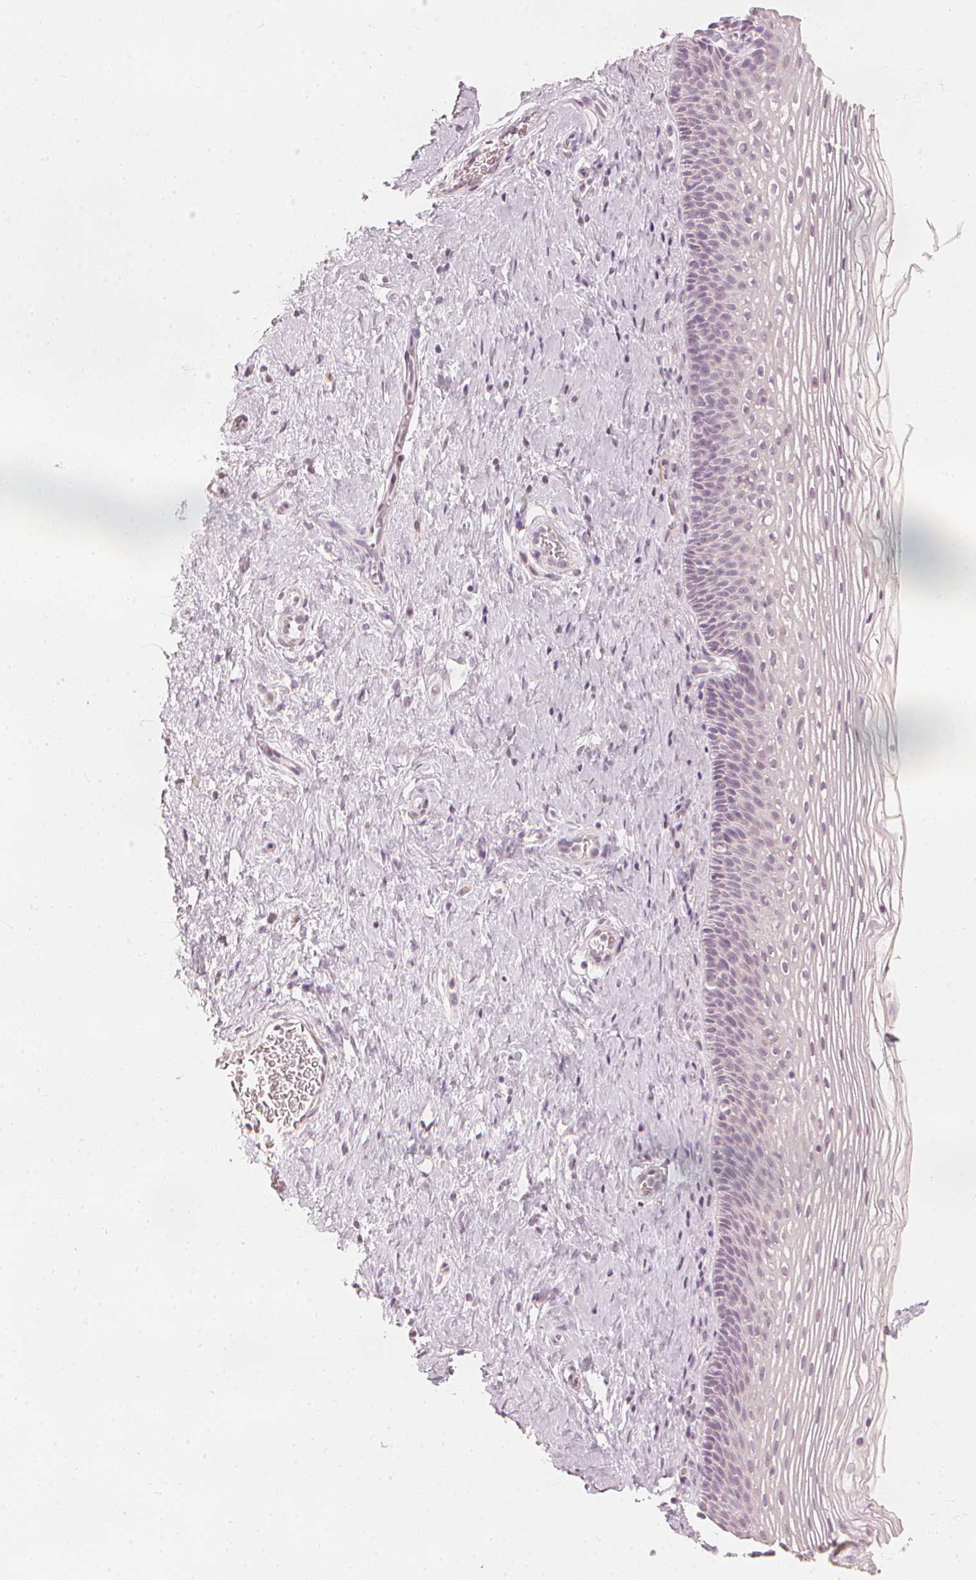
{"staining": {"intensity": "weak", "quantity": "<25%", "location": "nuclear"}, "tissue": "cervix", "cell_type": "Glandular cells", "image_type": "normal", "snomed": [{"axis": "morphology", "description": "Normal tissue, NOS"}, {"axis": "topography", "description": "Cervix"}], "caption": "Immunohistochemistry (IHC) of unremarkable cervix demonstrates no positivity in glandular cells.", "gene": "CALB1", "patient": {"sex": "female", "age": 34}}